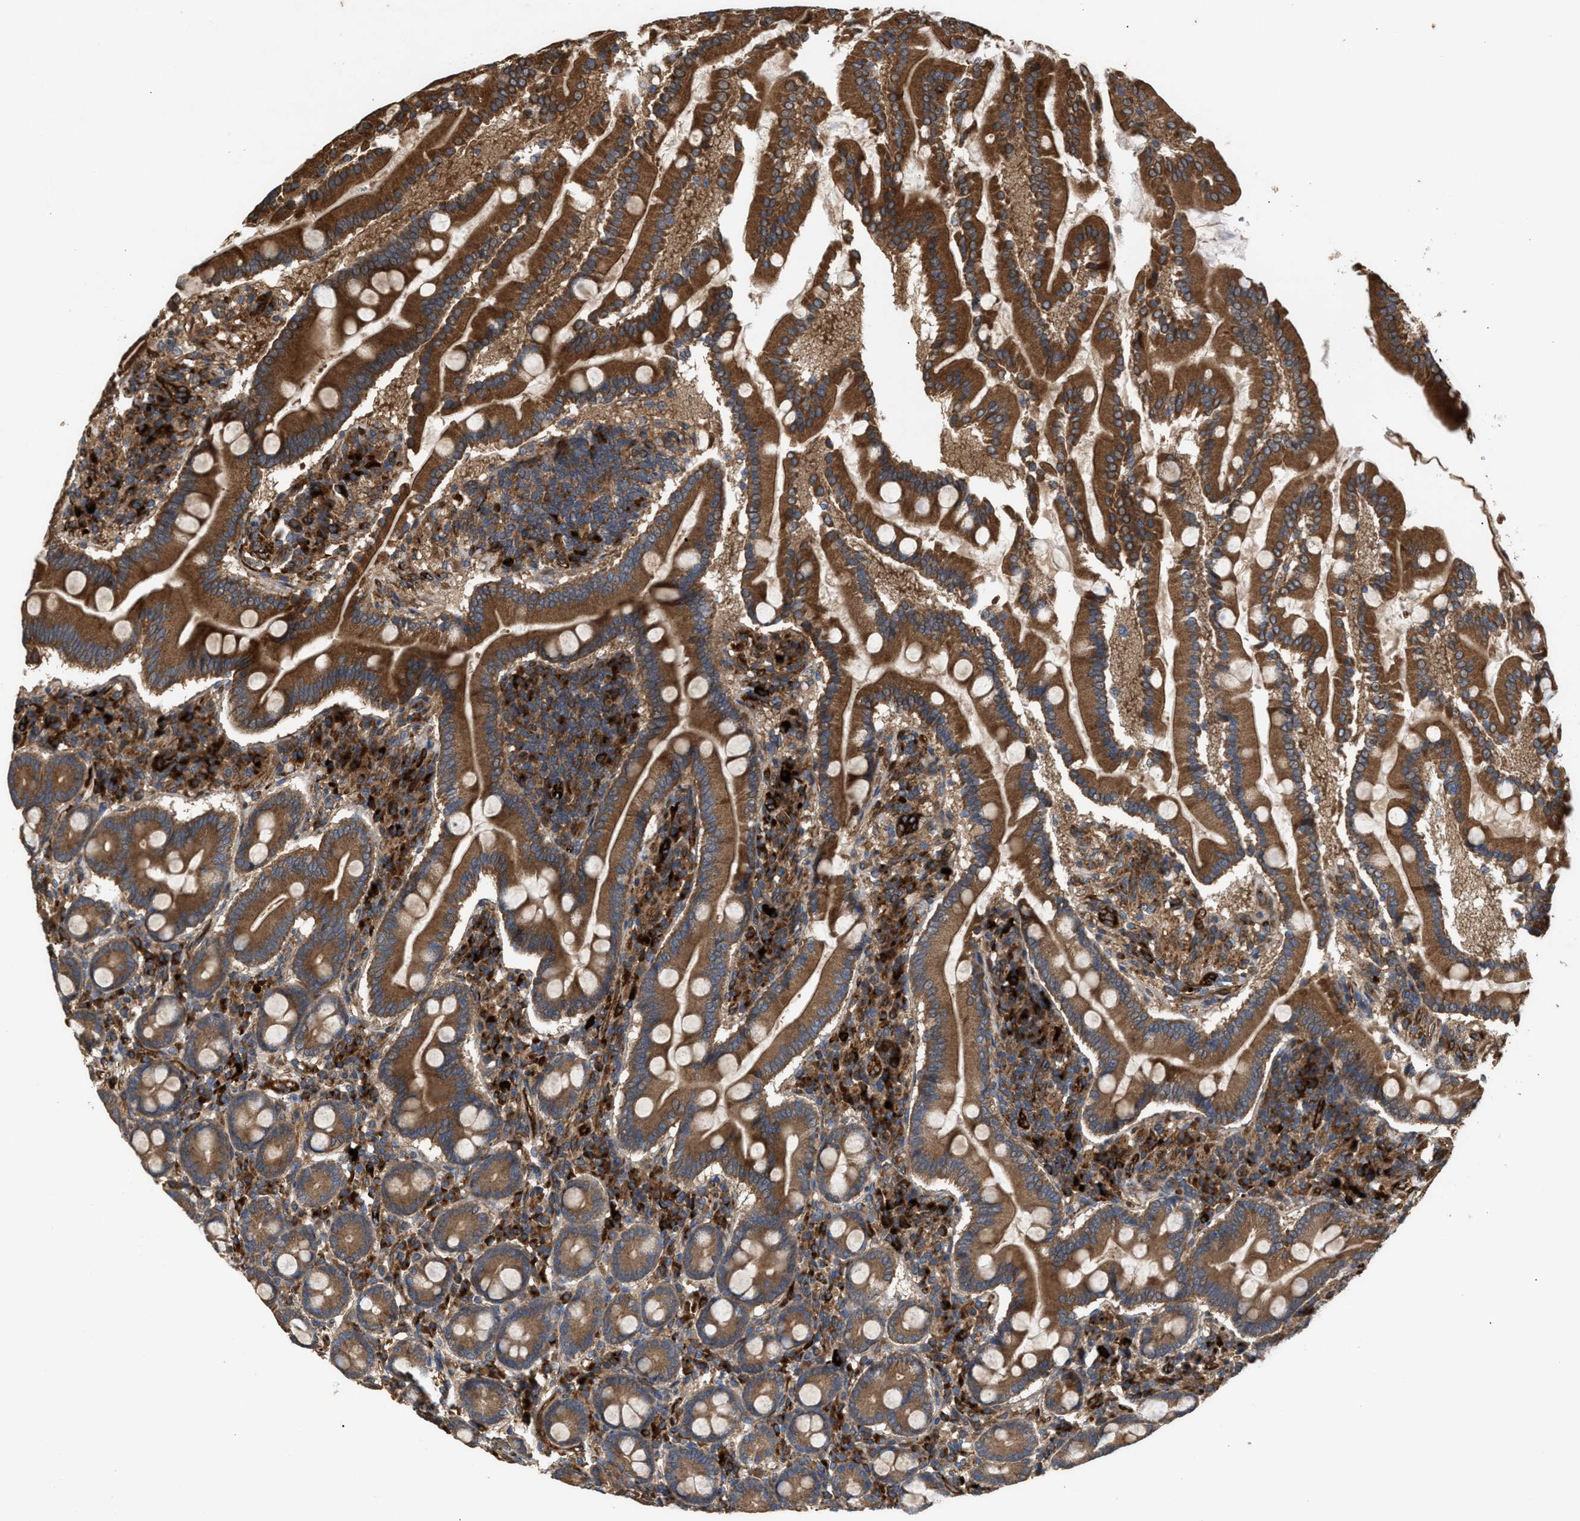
{"staining": {"intensity": "strong", "quantity": ">75%", "location": "cytoplasmic/membranous"}, "tissue": "duodenum", "cell_type": "Glandular cells", "image_type": "normal", "snomed": [{"axis": "morphology", "description": "Normal tissue, NOS"}, {"axis": "topography", "description": "Duodenum"}], "caption": "A histopathology image of duodenum stained for a protein reveals strong cytoplasmic/membranous brown staining in glandular cells.", "gene": "GCC1", "patient": {"sex": "male", "age": 50}}